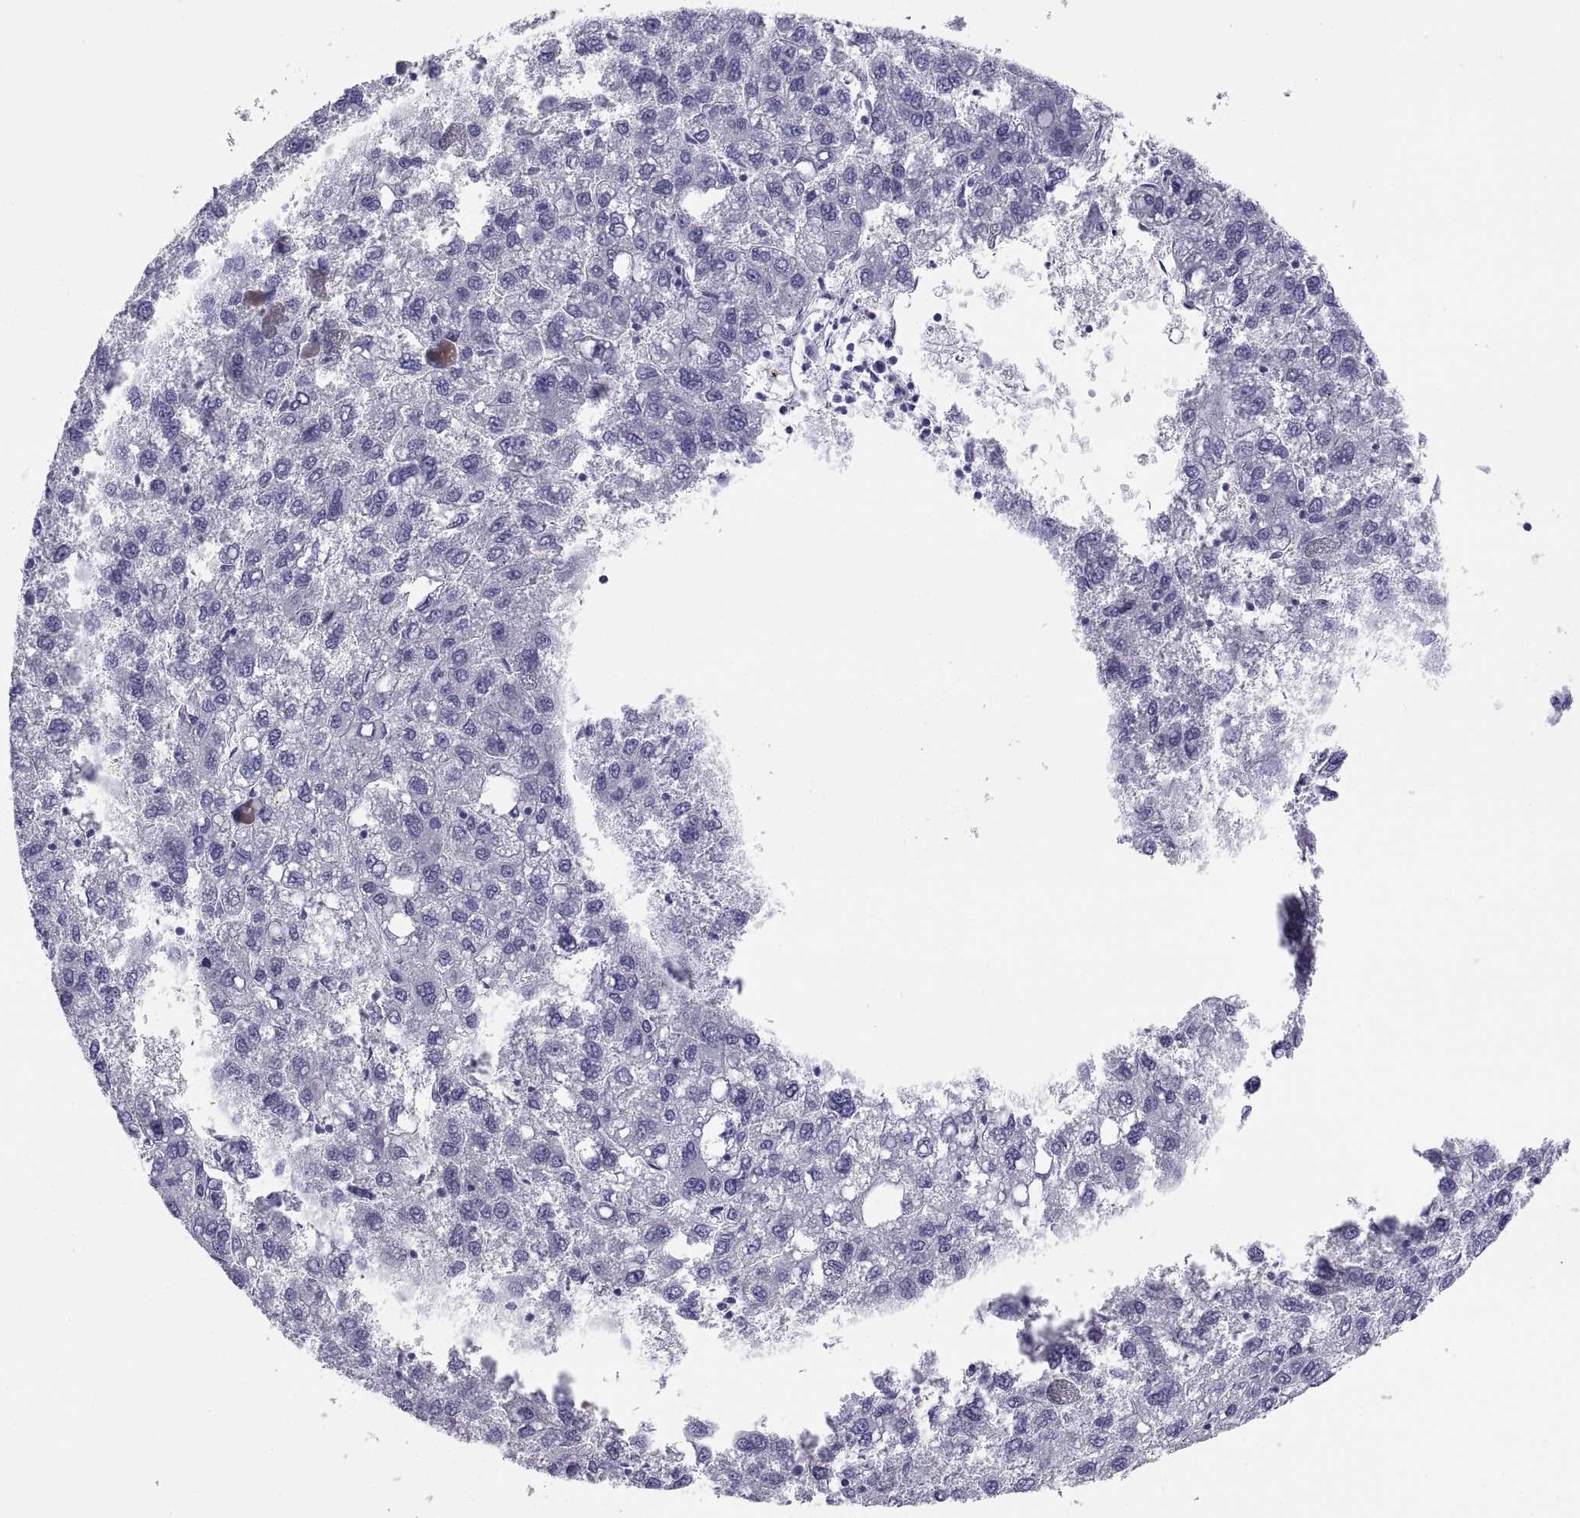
{"staining": {"intensity": "negative", "quantity": "none", "location": "none"}, "tissue": "liver cancer", "cell_type": "Tumor cells", "image_type": "cancer", "snomed": [{"axis": "morphology", "description": "Carcinoma, Hepatocellular, NOS"}, {"axis": "topography", "description": "Liver"}], "caption": "Tumor cells are negative for brown protein staining in liver cancer.", "gene": "TEX13A", "patient": {"sex": "female", "age": 82}}